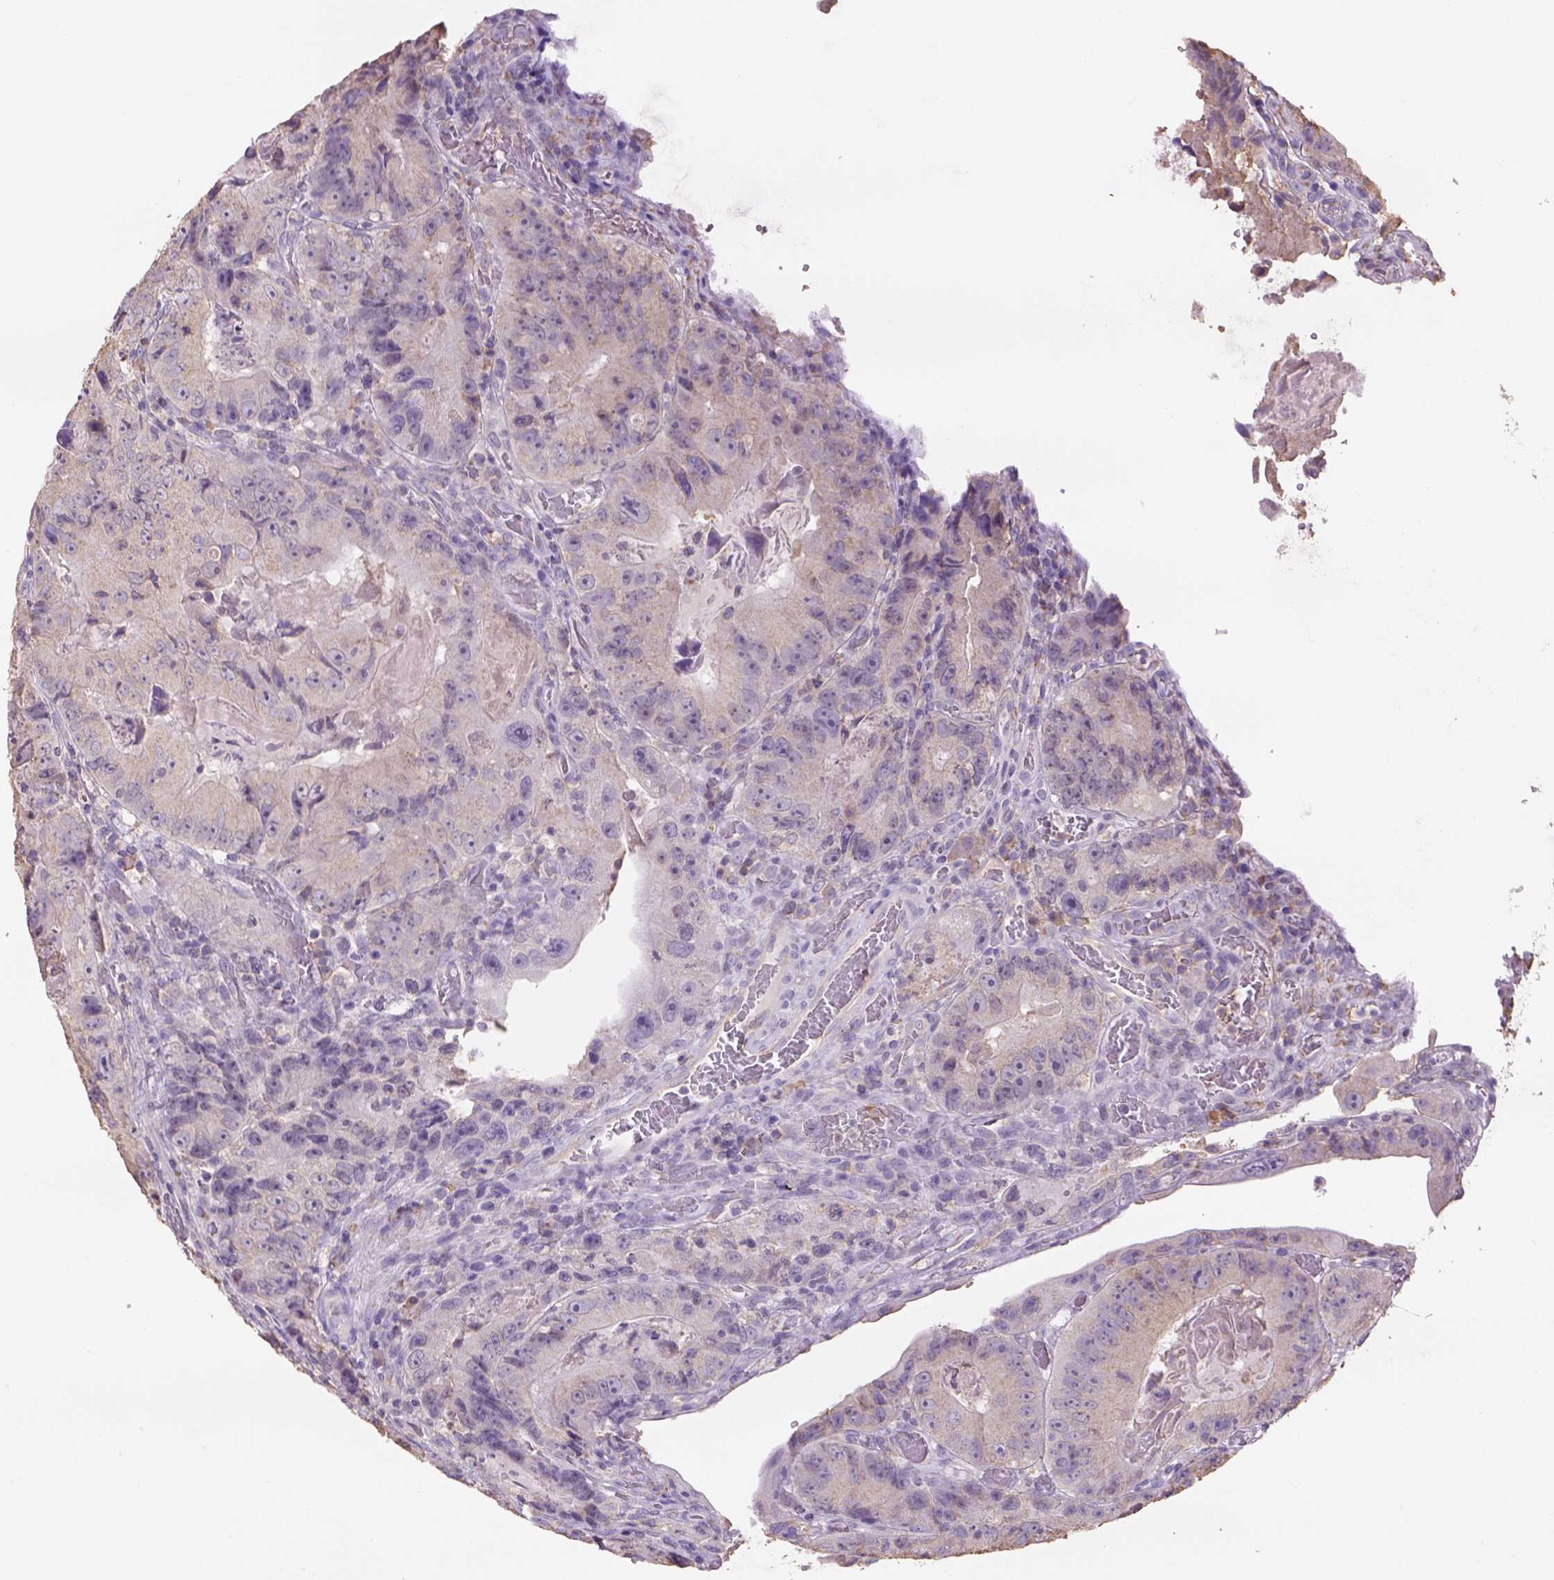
{"staining": {"intensity": "weak", "quantity": ">75%", "location": "cytoplasmic/membranous"}, "tissue": "colorectal cancer", "cell_type": "Tumor cells", "image_type": "cancer", "snomed": [{"axis": "morphology", "description": "Adenocarcinoma, NOS"}, {"axis": "topography", "description": "Colon"}], "caption": "Colorectal cancer (adenocarcinoma) tissue reveals weak cytoplasmic/membranous expression in about >75% of tumor cells, visualized by immunohistochemistry. Using DAB (brown) and hematoxylin (blue) stains, captured at high magnification using brightfield microscopy.", "gene": "NAALAD2", "patient": {"sex": "female", "age": 86}}